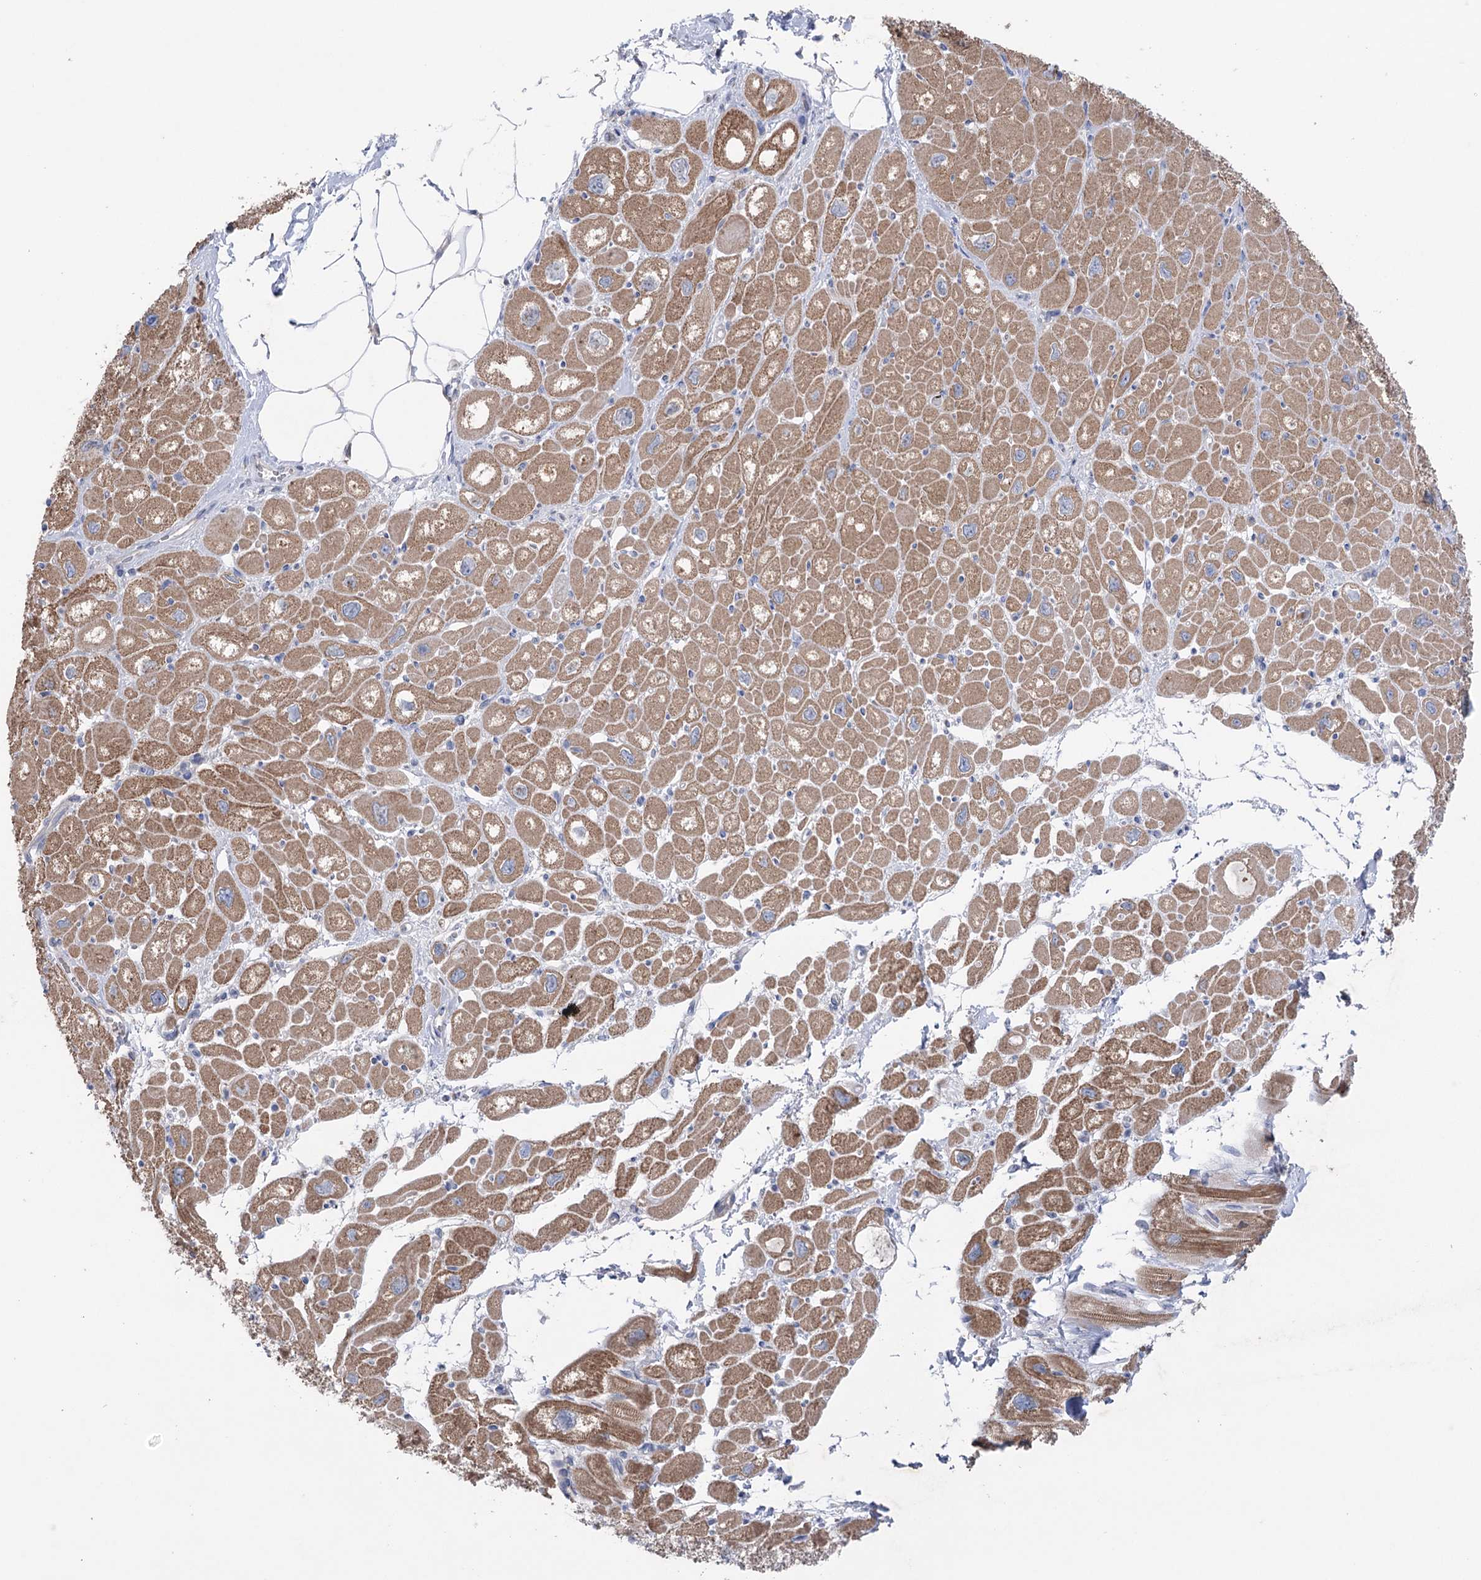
{"staining": {"intensity": "moderate", "quantity": ">75%", "location": "cytoplasmic/membranous"}, "tissue": "heart muscle", "cell_type": "Cardiomyocytes", "image_type": "normal", "snomed": [{"axis": "morphology", "description": "Normal tissue, NOS"}, {"axis": "topography", "description": "Heart"}], "caption": "IHC image of unremarkable human heart muscle stained for a protein (brown), which reveals medium levels of moderate cytoplasmic/membranous positivity in approximately >75% of cardiomyocytes.", "gene": "MTCH2", "patient": {"sex": "male", "age": 50}}